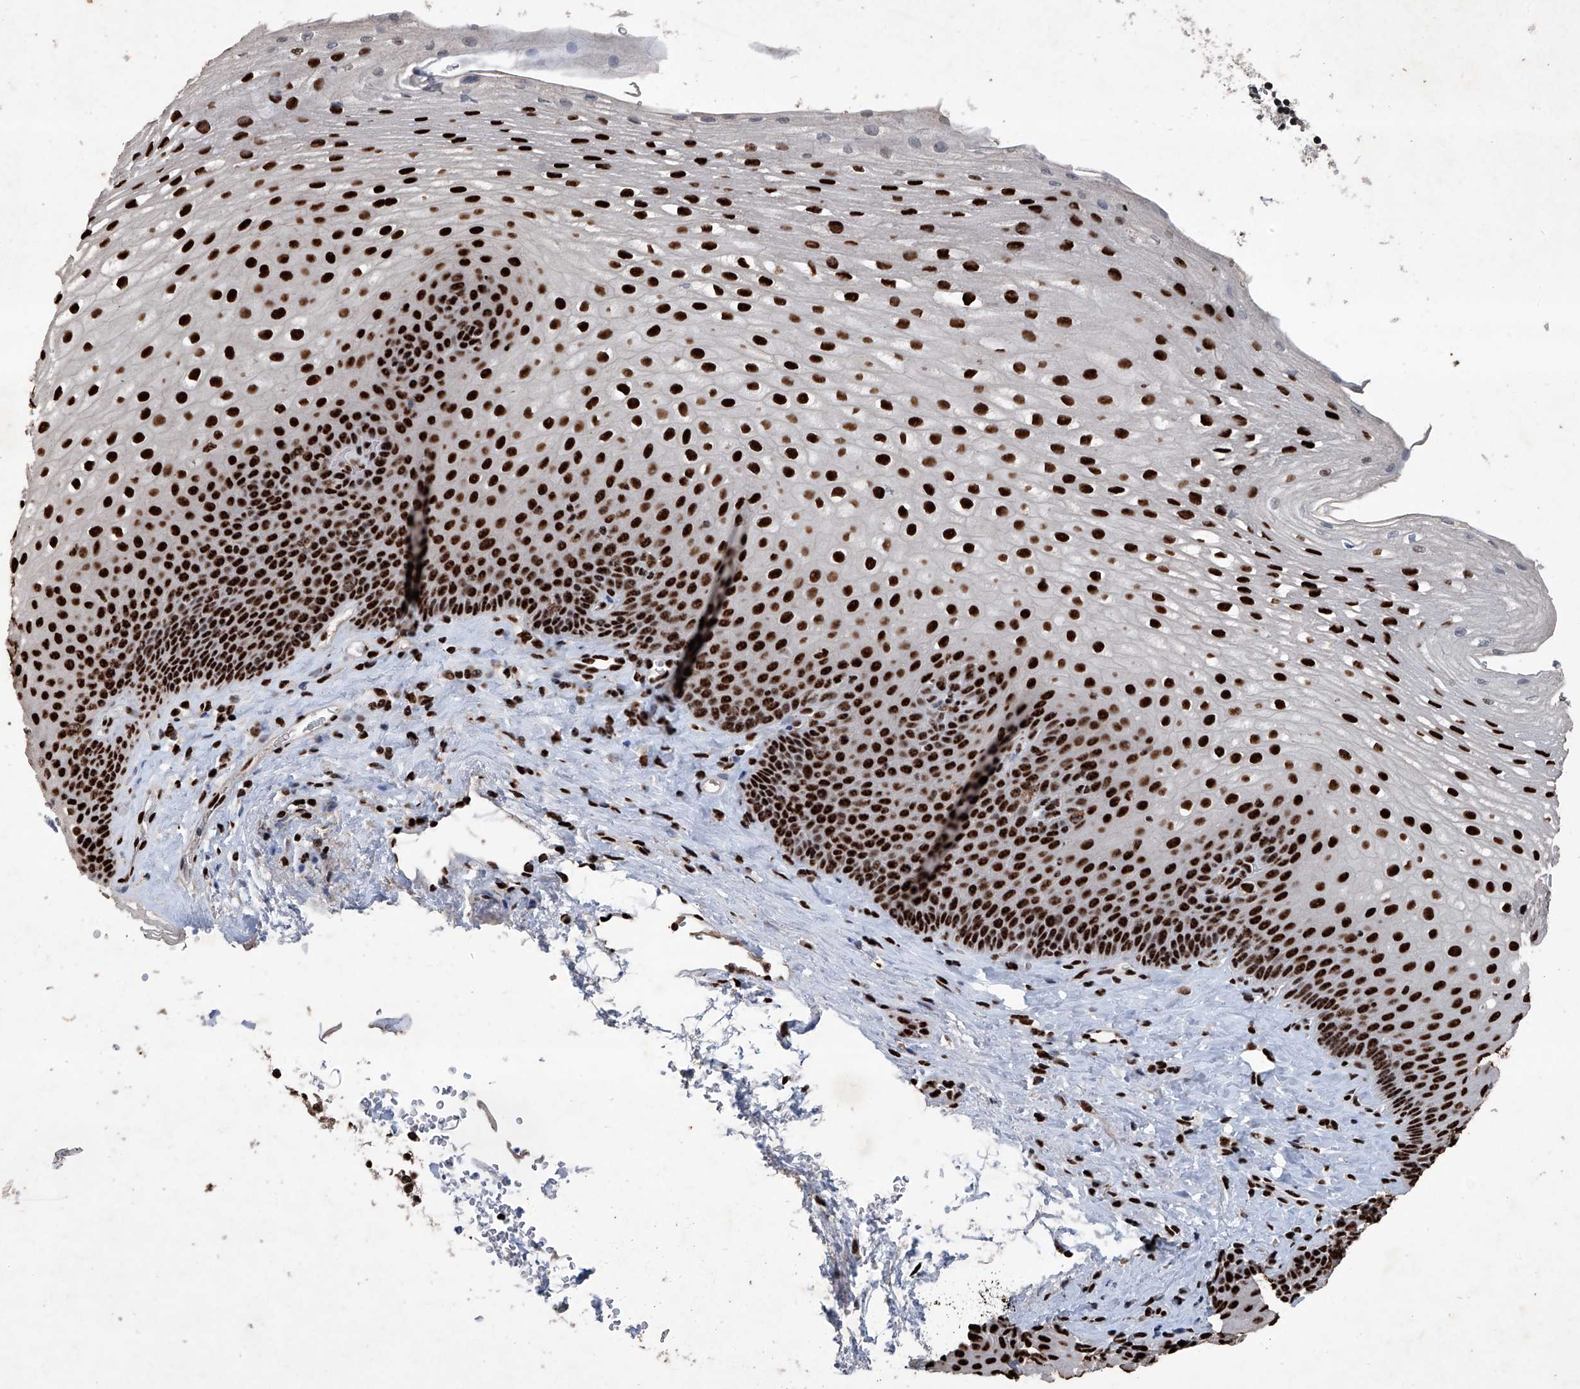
{"staining": {"intensity": "strong", "quantity": ">75%", "location": "nuclear"}, "tissue": "esophagus", "cell_type": "Squamous epithelial cells", "image_type": "normal", "snomed": [{"axis": "morphology", "description": "Normal tissue, NOS"}, {"axis": "topography", "description": "Esophagus"}], "caption": "Brown immunohistochemical staining in benign human esophagus demonstrates strong nuclear staining in about >75% of squamous epithelial cells.", "gene": "DDX39B", "patient": {"sex": "female", "age": 66}}